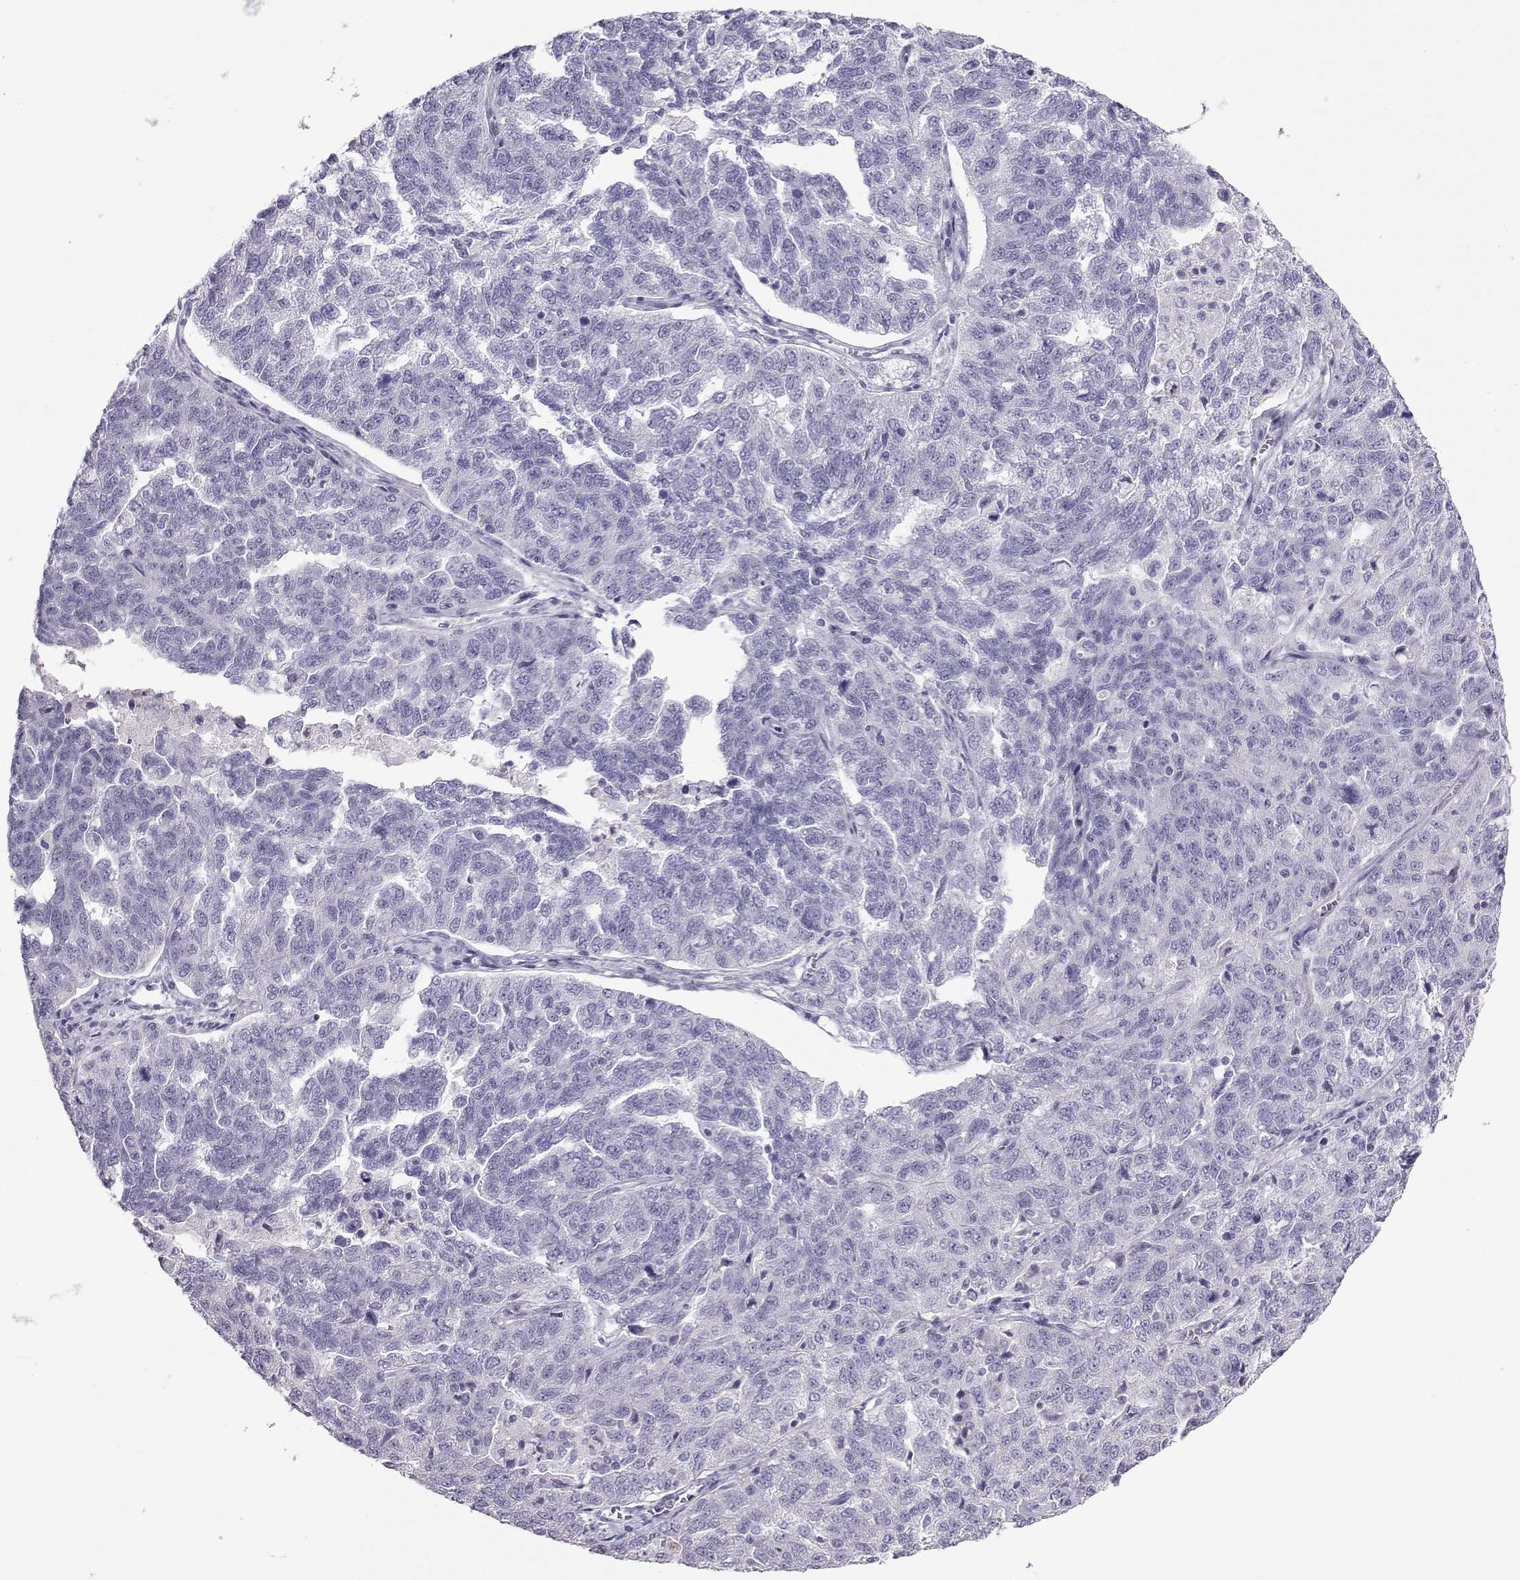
{"staining": {"intensity": "negative", "quantity": "none", "location": "none"}, "tissue": "ovarian cancer", "cell_type": "Tumor cells", "image_type": "cancer", "snomed": [{"axis": "morphology", "description": "Cystadenocarcinoma, serous, NOS"}, {"axis": "topography", "description": "Ovary"}], "caption": "IHC image of human serous cystadenocarcinoma (ovarian) stained for a protein (brown), which shows no expression in tumor cells.", "gene": "TRPM7", "patient": {"sex": "female", "age": 71}}